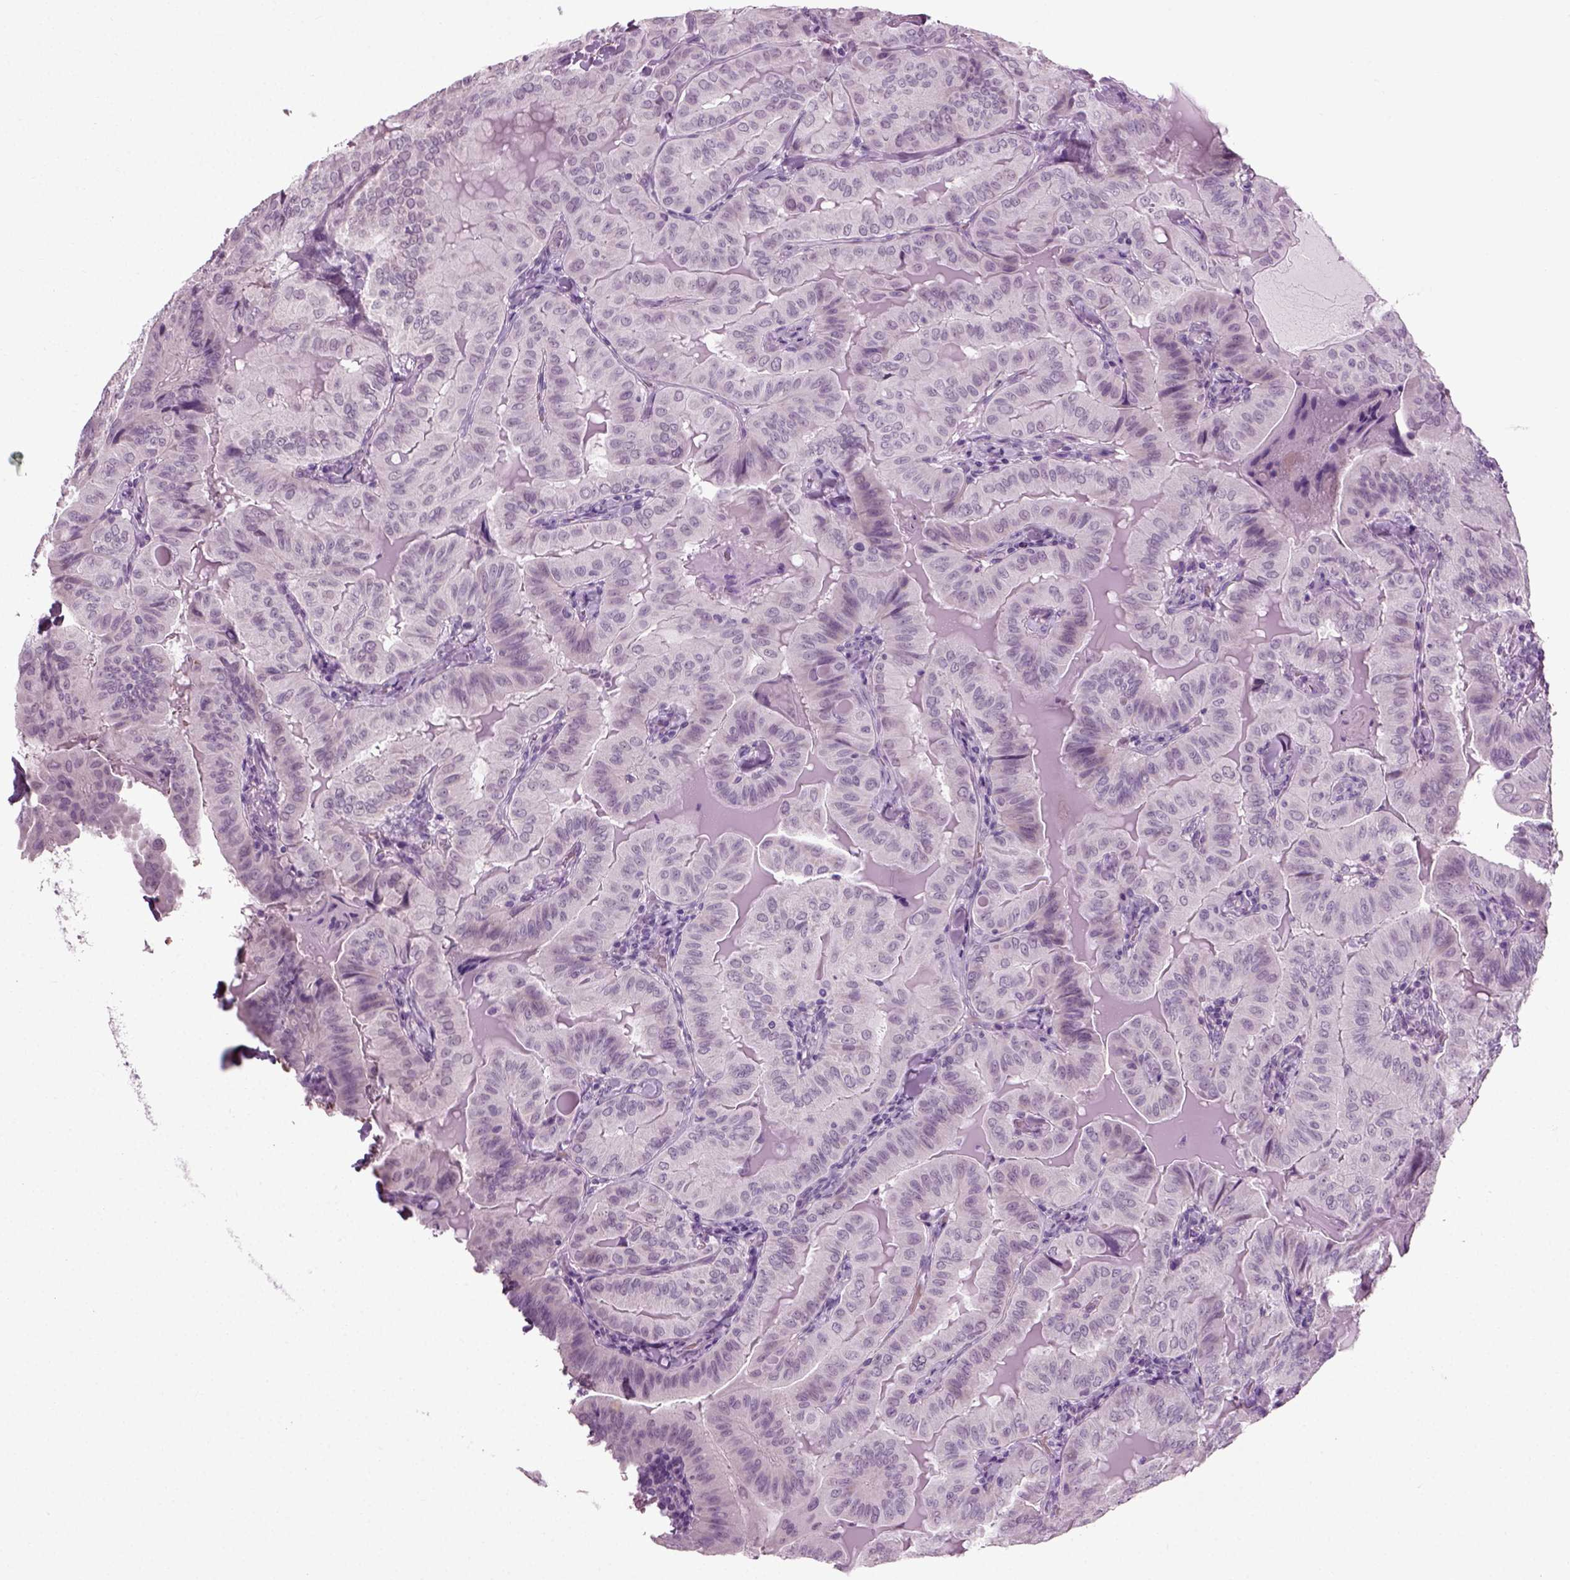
{"staining": {"intensity": "negative", "quantity": "none", "location": "none"}, "tissue": "thyroid cancer", "cell_type": "Tumor cells", "image_type": "cancer", "snomed": [{"axis": "morphology", "description": "Papillary adenocarcinoma, NOS"}, {"axis": "topography", "description": "Thyroid gland"}], "caption": "The photomicrograph displays no staining of tumor cells in papillary adenocarcinoma (thyroid). The staining is performed using DAB brown chromogen with nuclei counter-stained in using hematoxylin.", "gene": "ZC2HC1C", "patient": {"sex": "female", "age": 68}}